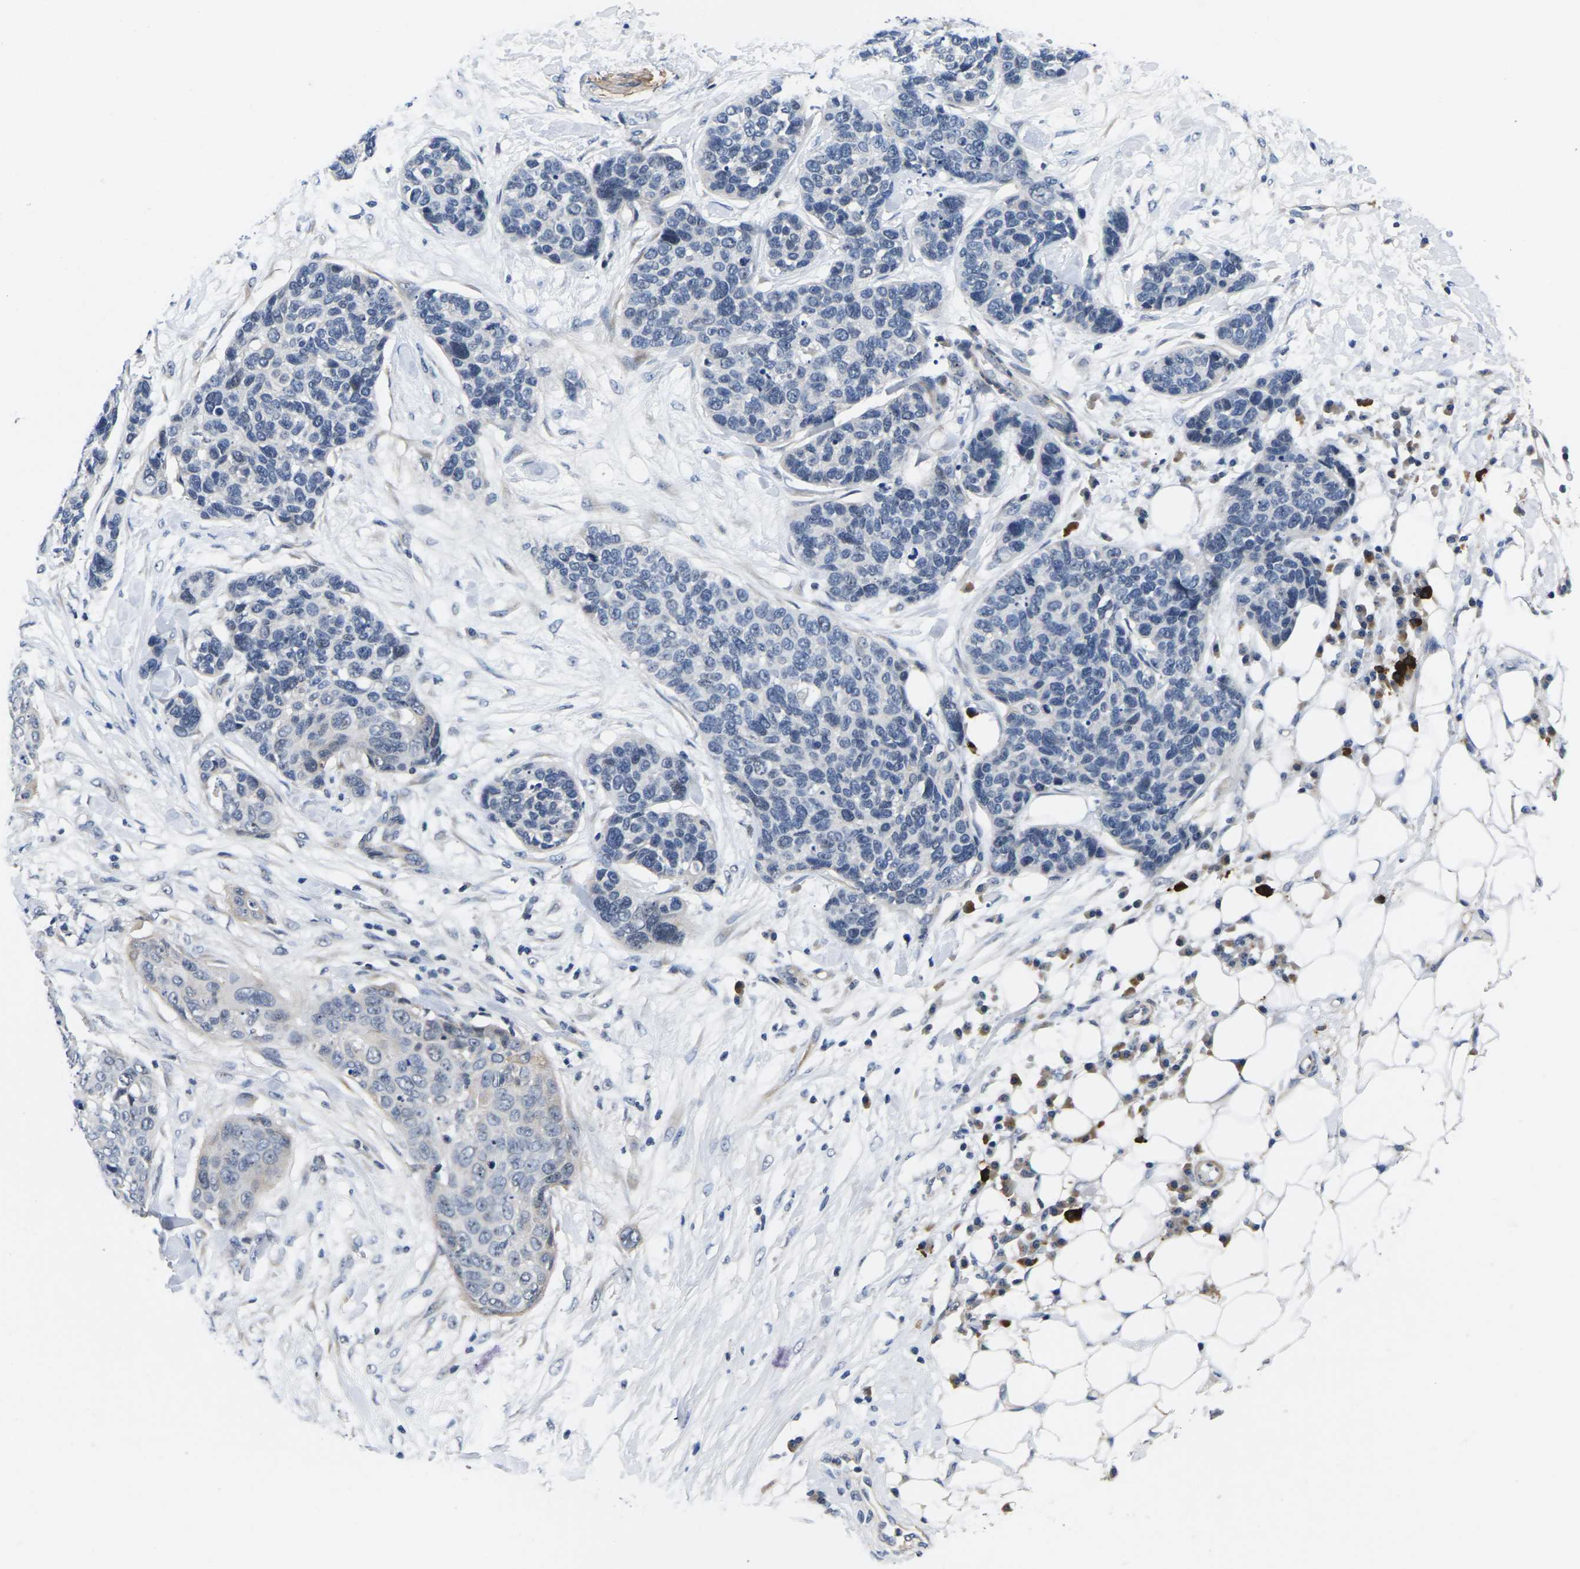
{"staining": {"intensity": "weak", "quantity": "<25%", "location": "cytoplasmic/membranous"}, "tissue": "skin cancer", "cell_type": "Tumor cells", "image_type": "cancer", "snomed": [{"axis": "morphology", "description": "Squamous cell carcinoma in situ, NOS"}, {"axis": "morphology", "description": "Squamous cell carcinoma, NOS"}, {"axis": "topography", "description": "Skin"}], "caption": "An immunohistochemistry (IHC) image of skin cancer is shown. There is no staining in tumor cells of skin cancer. The staining was performed using DAB (3,3'-diaminobenzidine) to visualize the protein expression in brown, while the nuclei were stained in blue with hematoxylin (Magnification: 20x).", "gene": "ST6GAL2", "patient": {"sex": "male", "age": 93}}